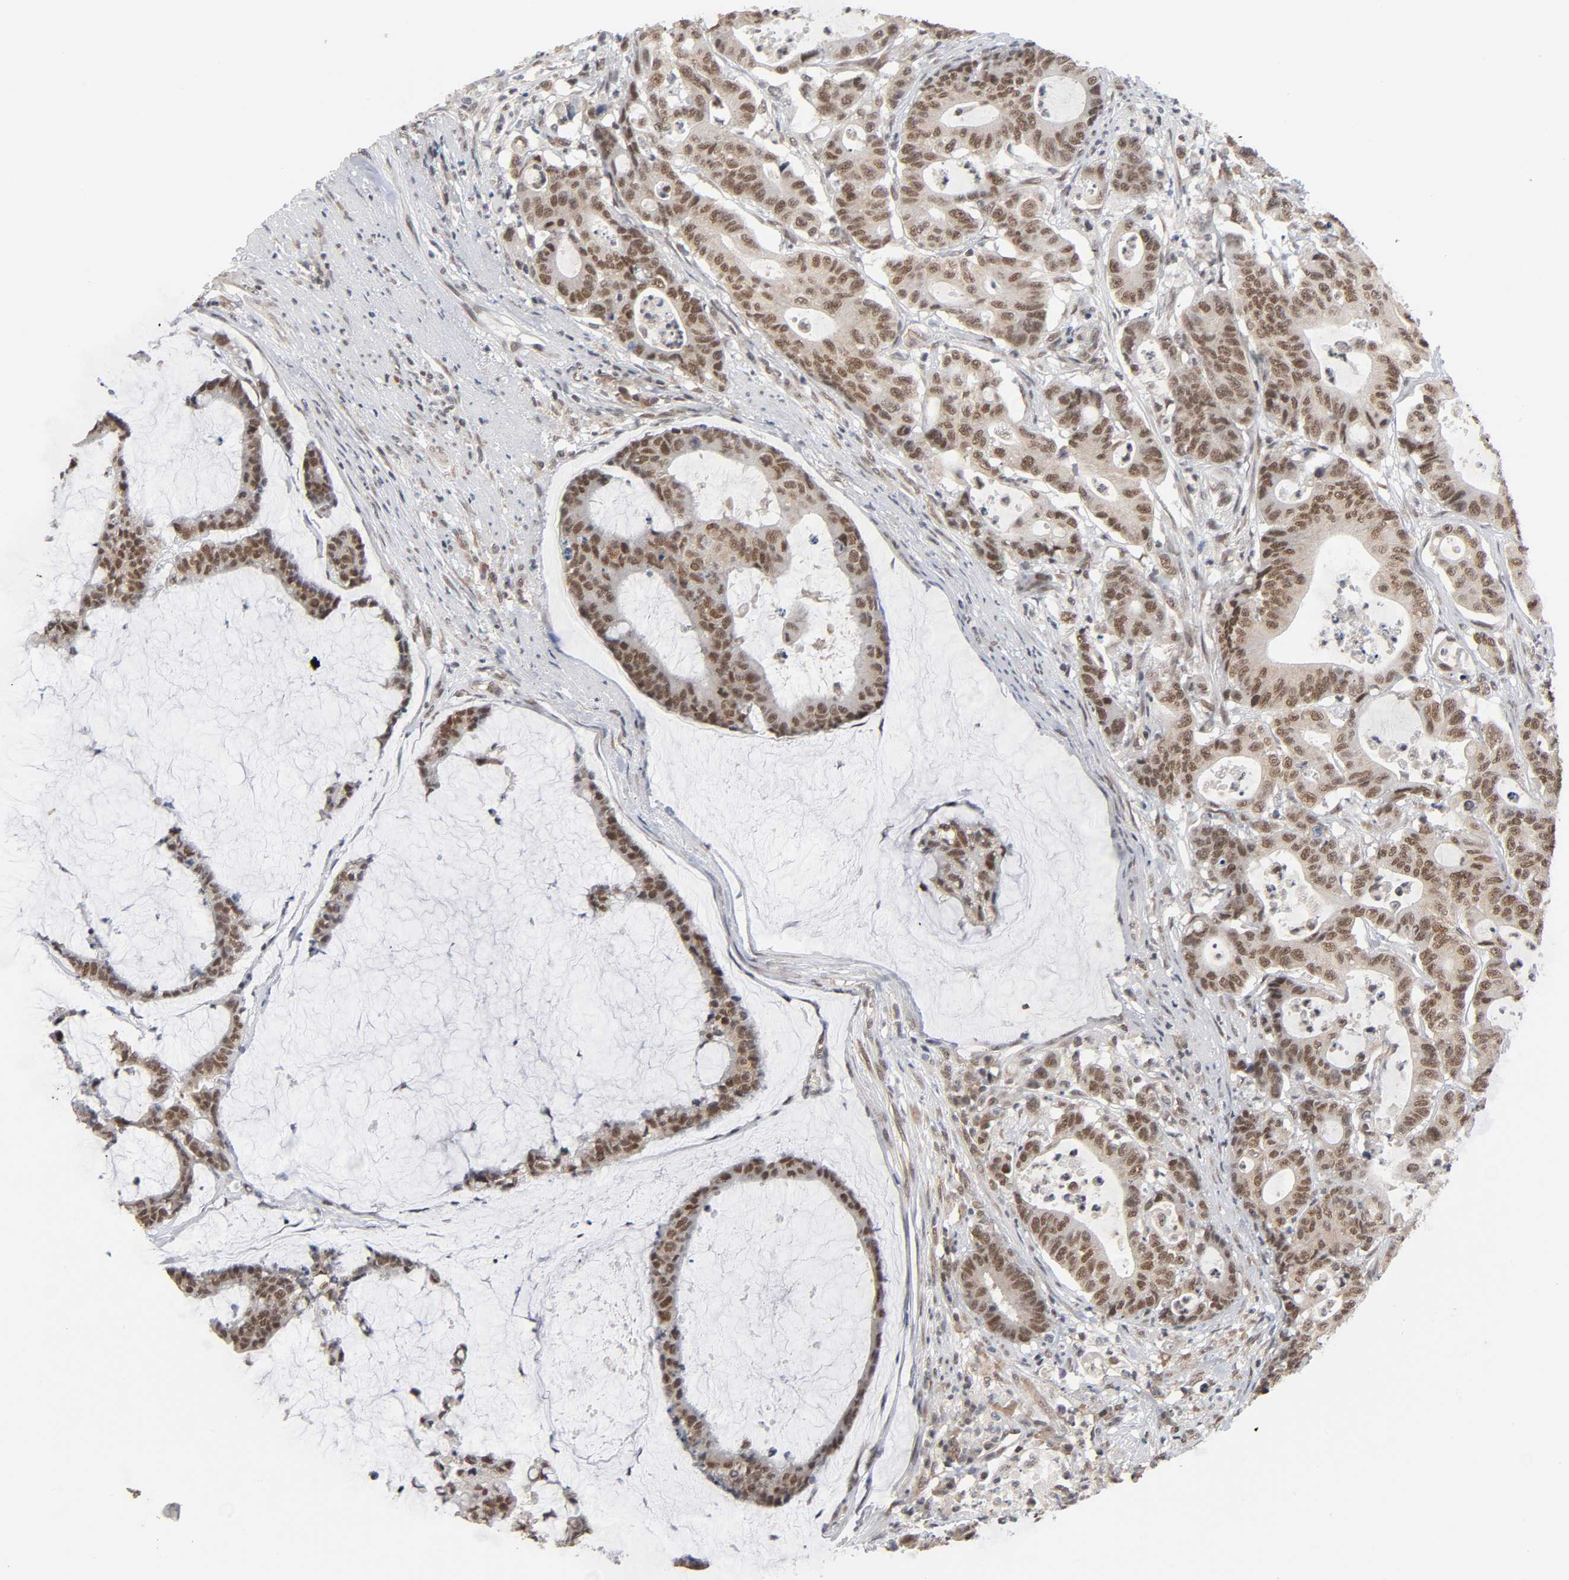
{"staining": {"intensity": "moderate", "quantity": ">75%", "location": "cytoplasmic/membranous,nuclear"}, "tissue": "colorectal cancer", "cell_type": "Tumor cells", "image_type": "cancer", "snomed": [{"axis": "morphology", "description": "Adenocarcinoma, NOS"}, {"axis": "topography", "description": "Colon"}], "caption": "DAB (3,3'-diaminobenzidine) immunohistochemical staining of adenocarcinoma (colorectal) reveals moderate cytoplasmic/membranous and nuclear protein positivity in approximately >75% of tumor cells. Immunohistochemistry (ihc) stains the protein in brown and the nuclei are stained blue.", "gene": "ZNF384", "patient": {"sex": "female", "age": 84}}